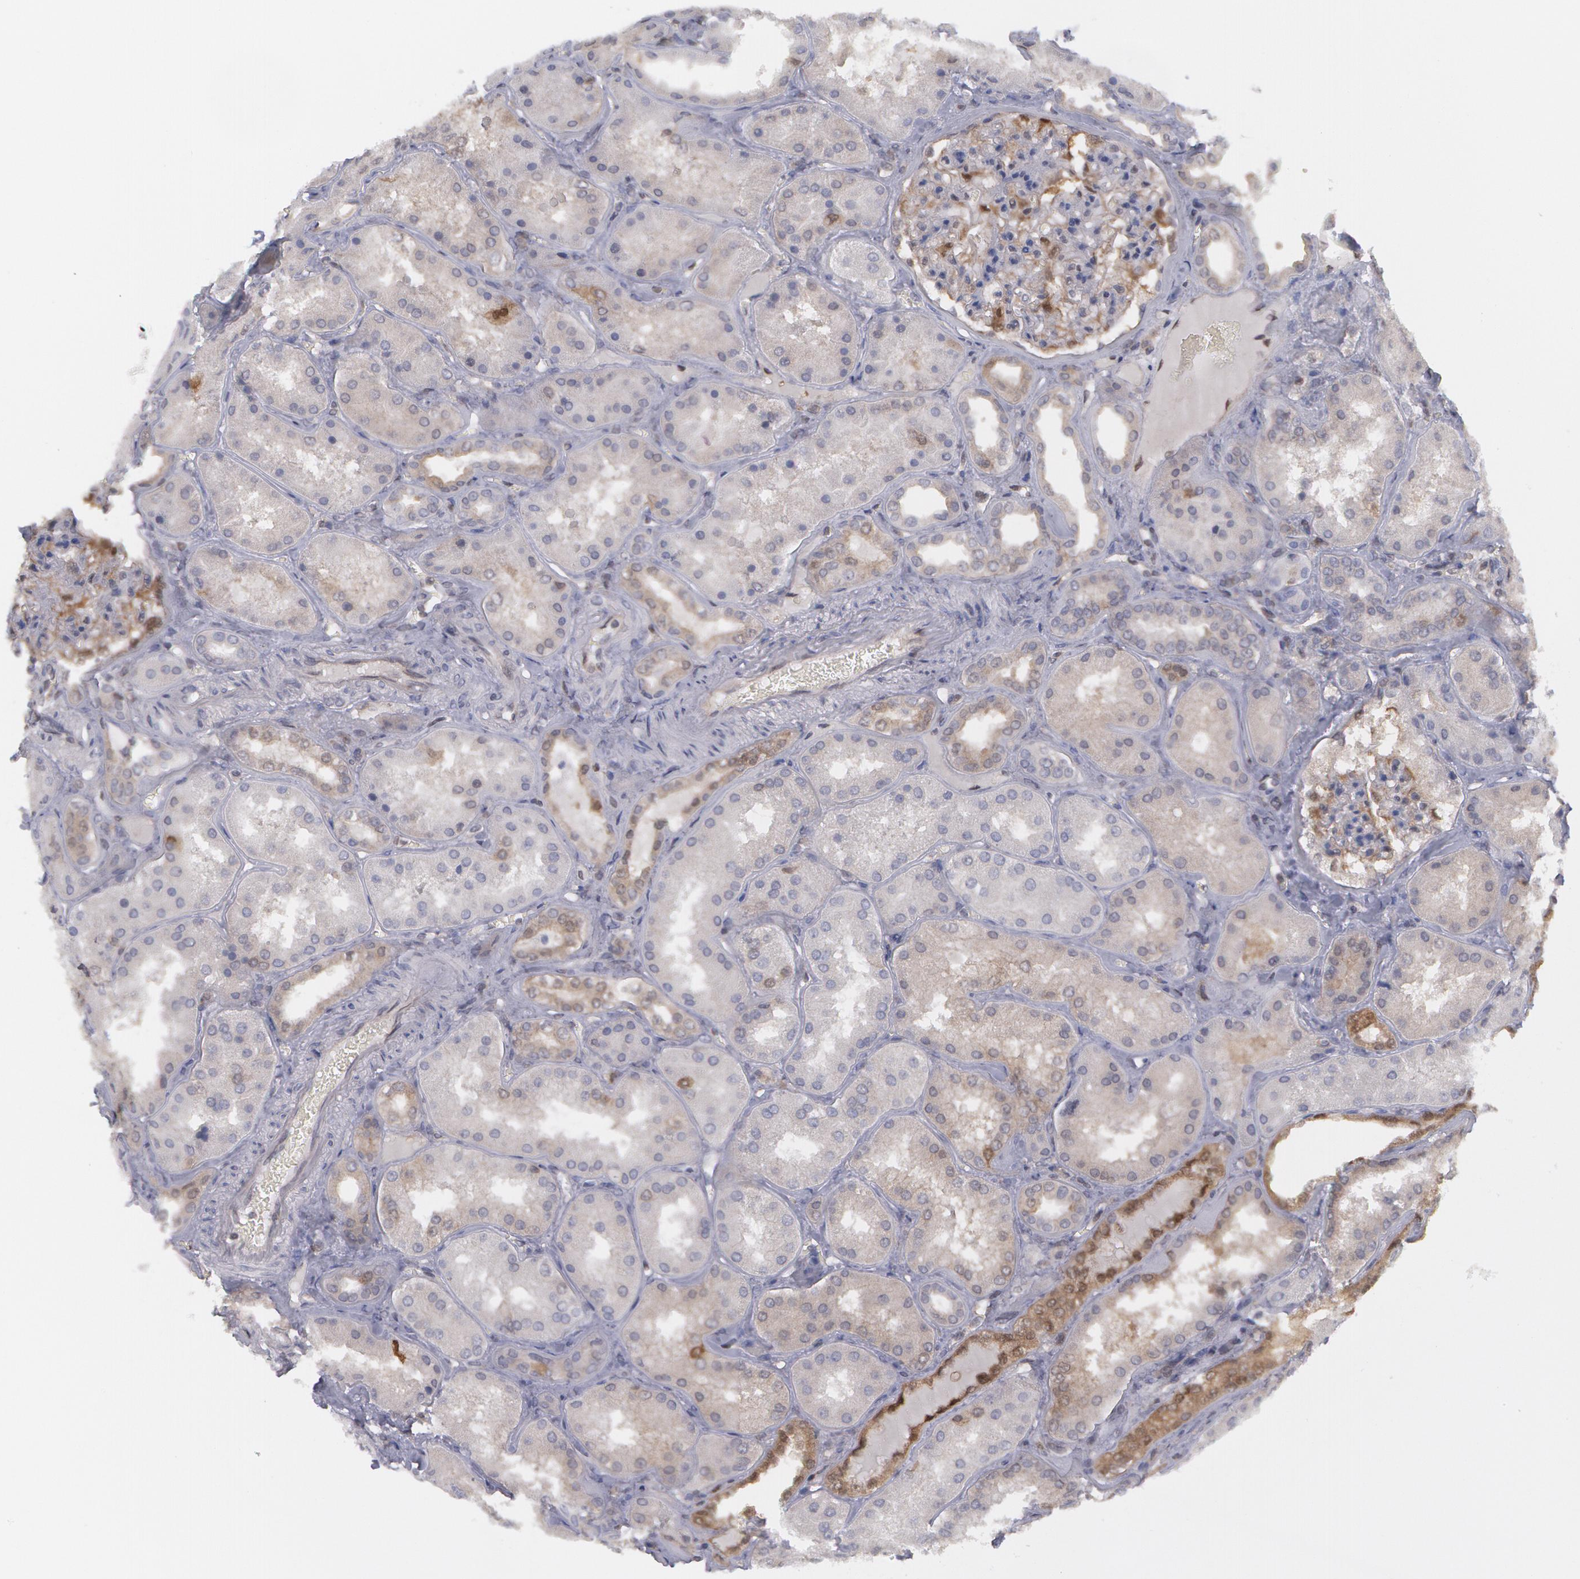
{"staining": {"intensity": "strong", "quantity": "<25%", "location": "cytoplasmic/membranous,nuclear"}, "tissue": "kidney", "cell_type": "Cells in glomeruli", "image_type": "normal", "snomed": [{"axis": "morphology", "description": "Normal tissue, NOS"}, {"axis": "topography", "description": "Kidney"}], "caption": "A micrograph of human kidney stained for a protein exhibits strong cytoplasmic/membranous,nuclear brown staining in cells in glomeruli.", "gene": "TXNRD1", "patient": {"sex": "female", "age": 56}}